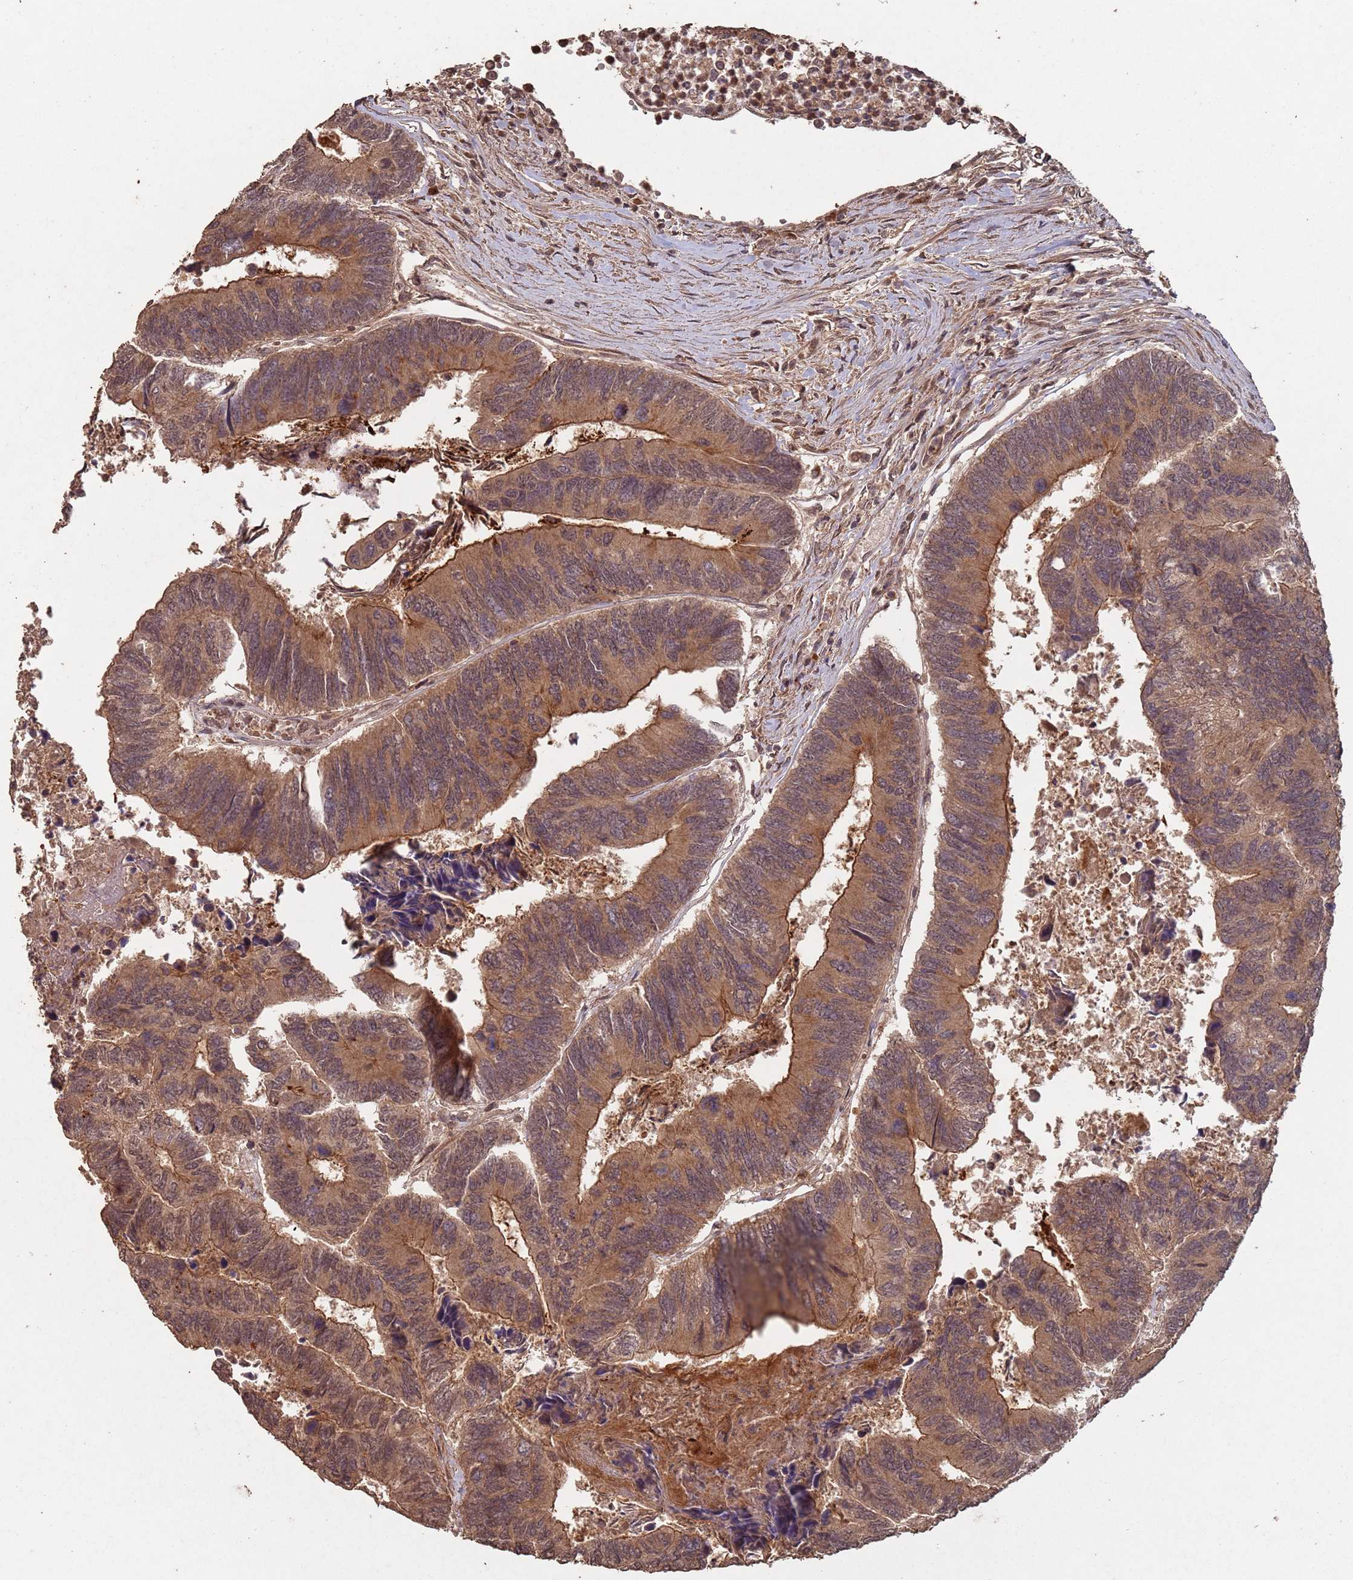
{"staining": {"intensity": "moderate", "quantity": ">75%", "location": "cytoplasmic/membranous,nuclear"}, "tissue": "colorectal cancer", "cell_type": "Tumor cells", "image_type": "cancer", "snomed": [{"axis": "morphology", "description": "Adenocarcinoma, NOS"}, {"axis": "topography", "description": "Colon"}], "caption": "The histopathology image demonstrates immunohistochemical staining of adenocarcinoma (colorectal). There is moderate cytoplasmic/membranous and nuclear positivity is present in about >75% of tumor cells.", "gene": "FRAT1", "patient": {"sex": "female", "age": 67}}